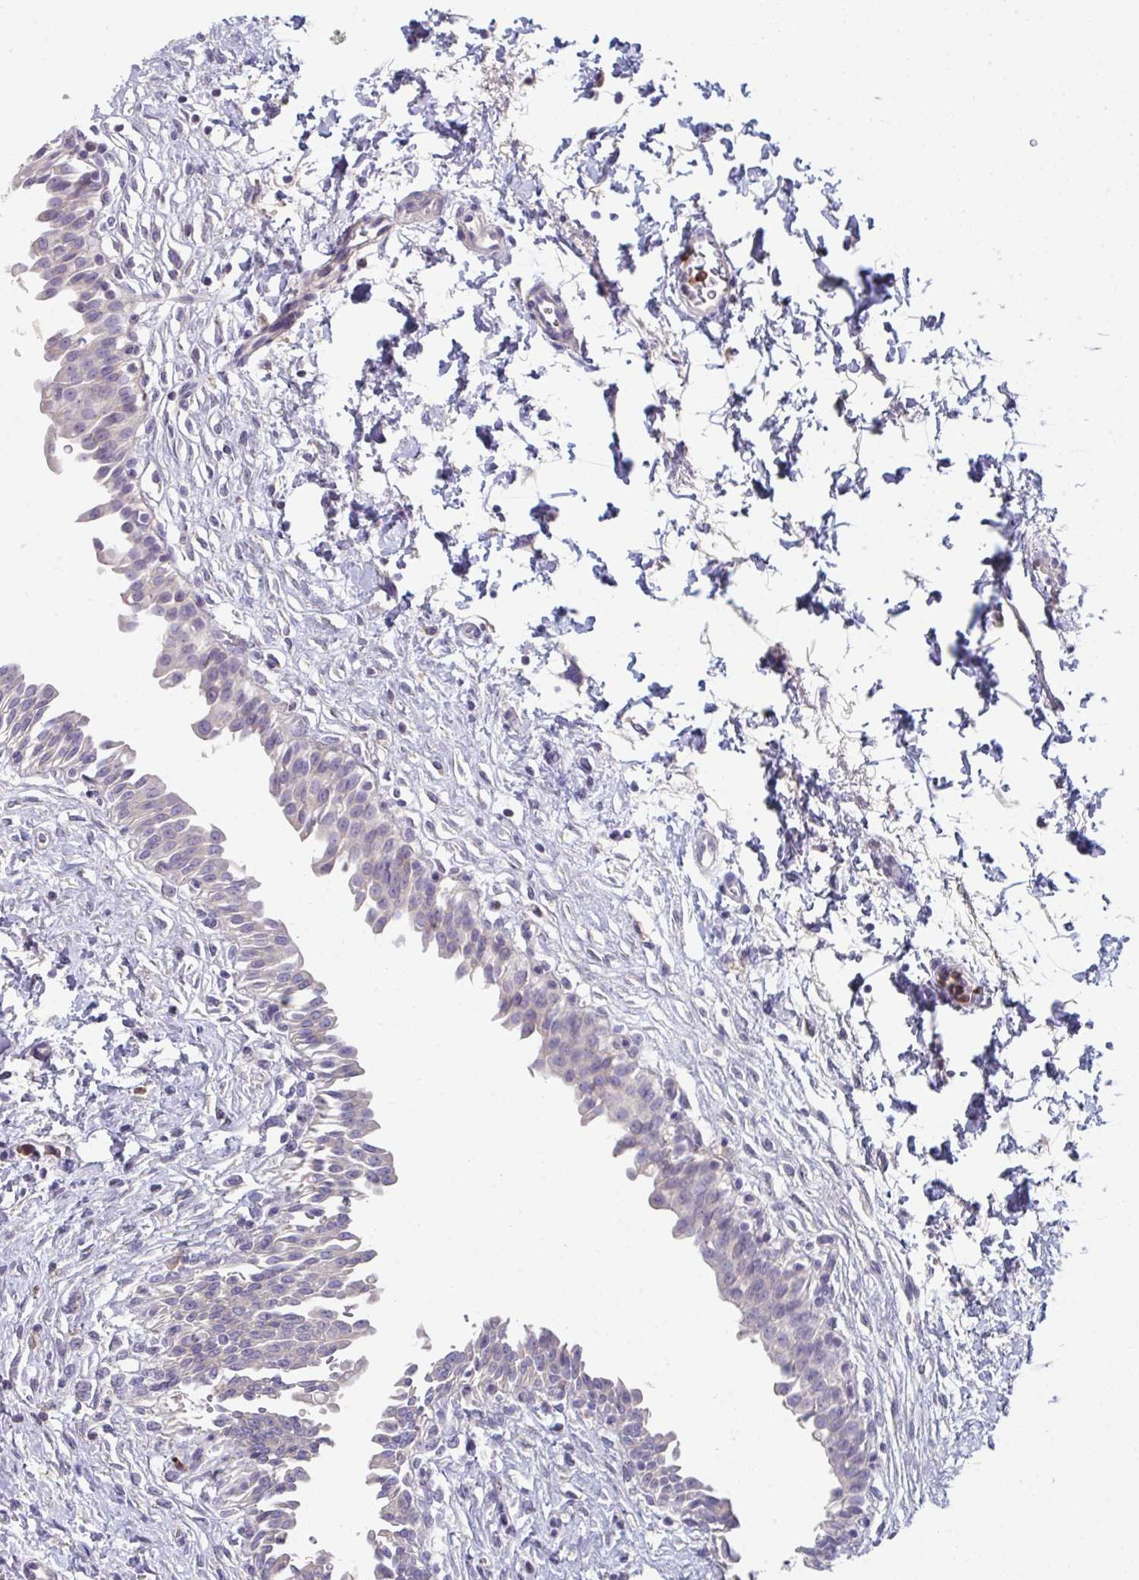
{"staining": {"intensity": "negative", "quantity": "none", "location": "none"}, "tissue": "urinary bladder", "cell_type": "Urothelial cells", "image_type": "normal", "snomed": [{"axis": "morphology", "description": "Normal tissue, NOS"}, {"axis": "topography", "description": "Urinary bladder"}], "caption": "A high-resolution histopathology image shows IHC staining of normal urinary bladder, which displays no significant positivity in urothelial cells.", "gene": "HGFAC", "patient": {"sex": "male", "age": 37}}